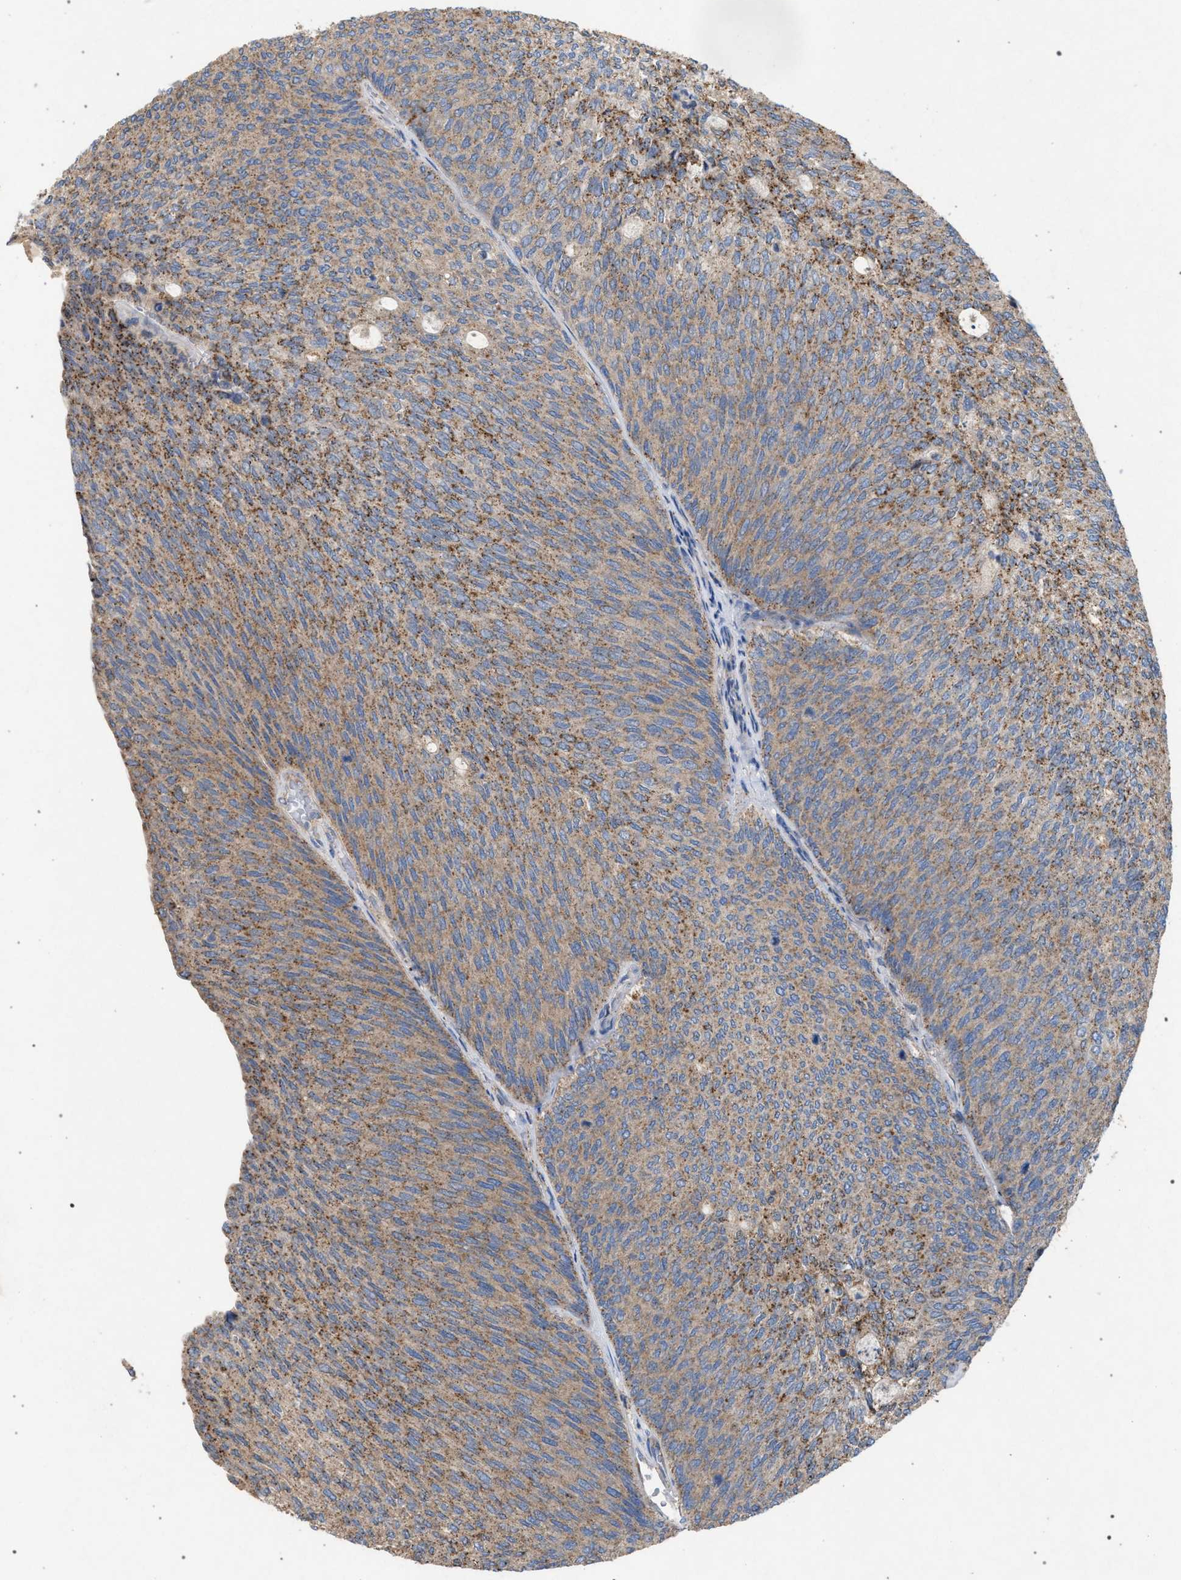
{"staining": {"intensity": "moderate", "quantity": ">75%", "location": "cytoplasmic/membranous"}, "tissue": "urothelial cancer", "cell_type": "Tumor cells", "image_type": "cancer", "snomed": [{"axis": "morphology", "description": "Urothelial carcinoma, Low grade"}, {"axis": "topography", "description": "Urinary bladder"}], "caption": "IHC micrograph of neoplastic tissue: human low-grade urothelial carcinoma stained using IHC shows medium levels of moderate protein expression localized specifically in the cytoplasmic/membranous of tumor cells, appearing as a cytoplasmic/membranous brown color.", "gene": "VPS13A", "patient": {"sex": "female", "age": 79}}